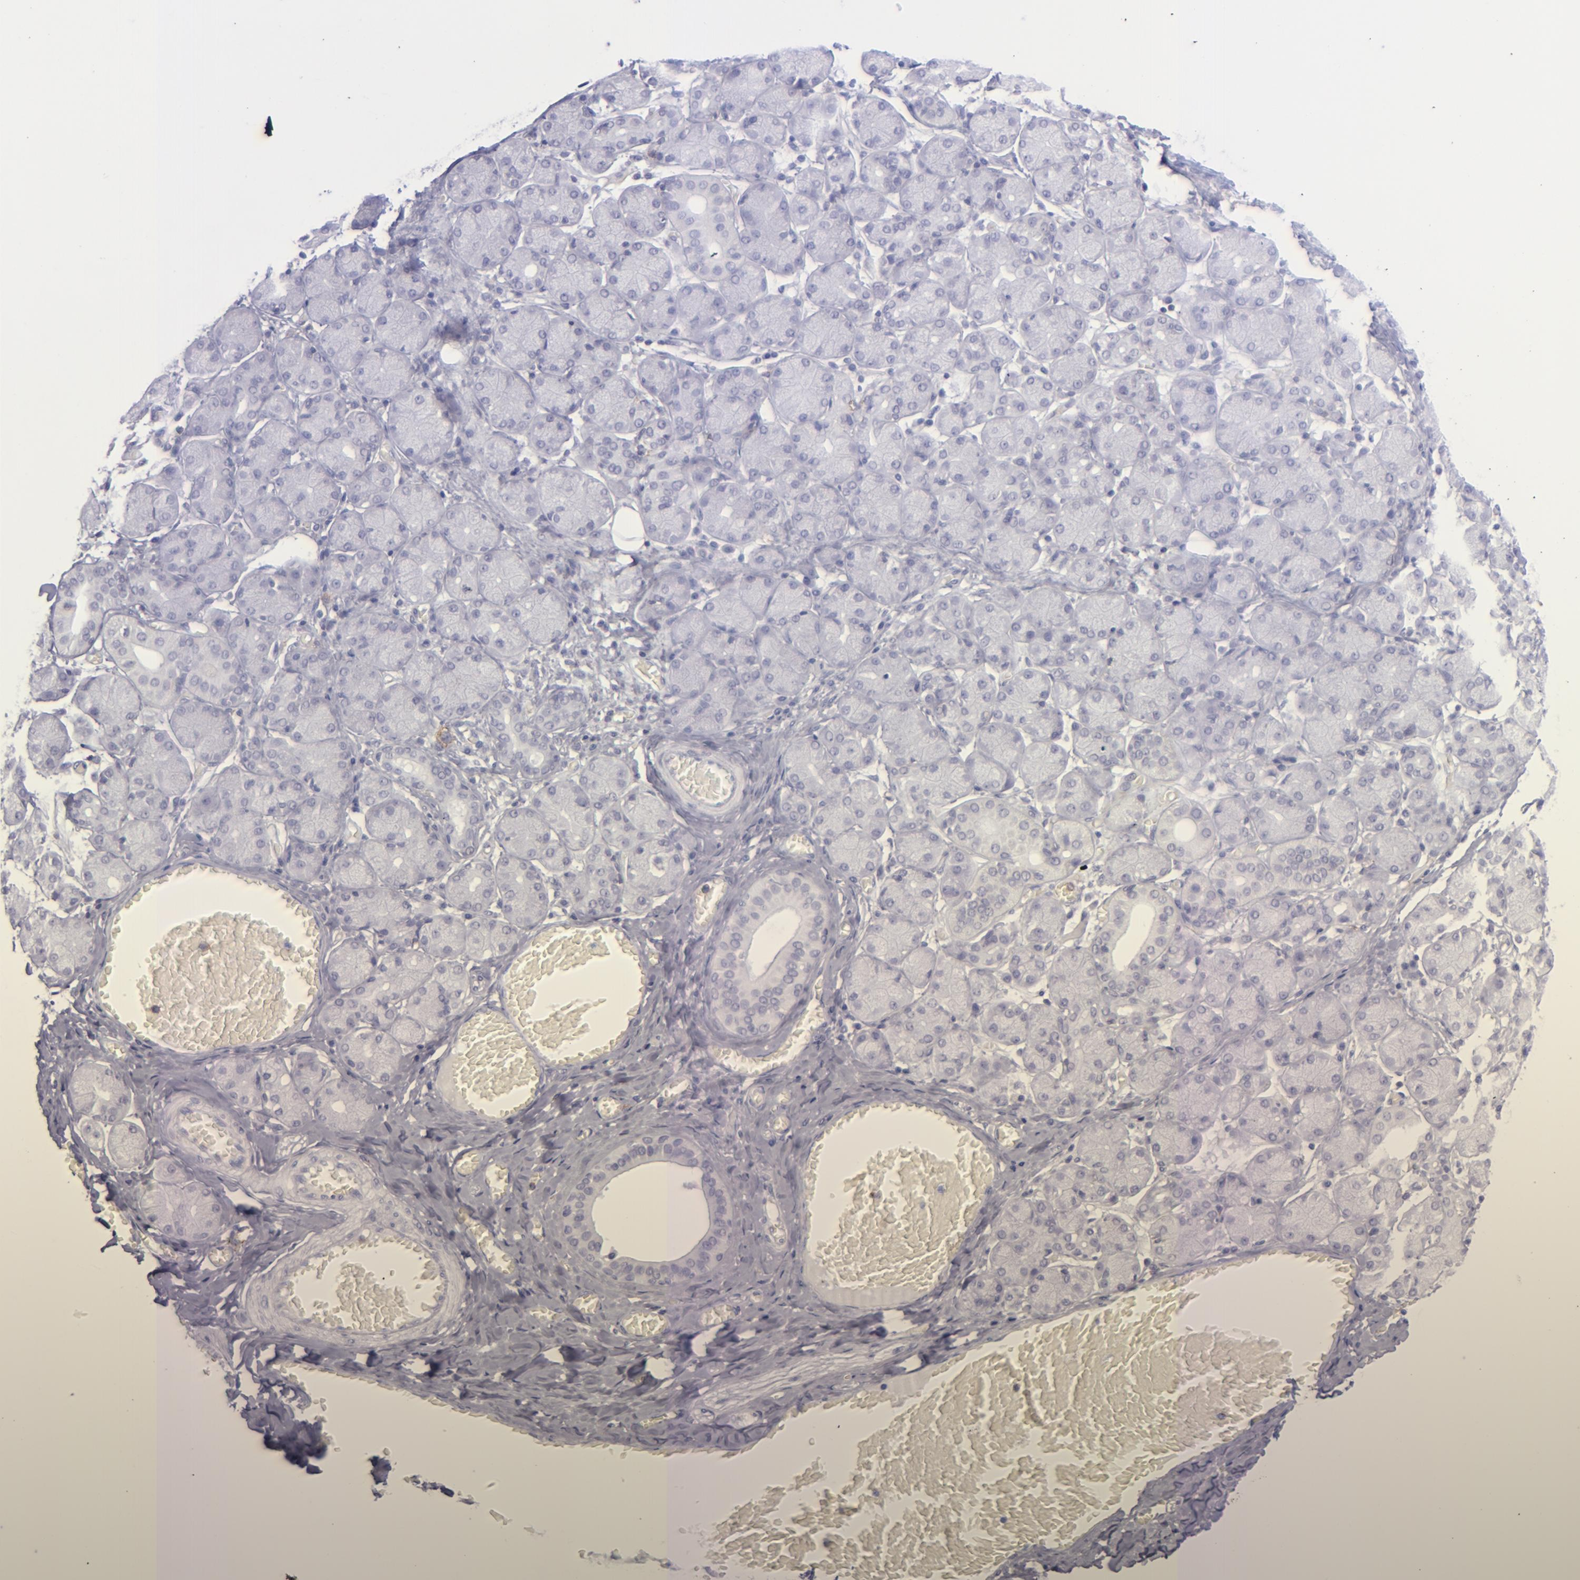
{"staining": {"intensity": "negative", "quantity": "none", "location": "none"}, "tissue": "salivary gland", "cell_type": "Glandular cells", "image_type": "normal", "snomed": [{"axis": "morphology", "description": "Normal tissue, NOS"}, {"axis": "topography", "description": "Salivary gland"}], "caption": "DAB immunohistochemical staining of unremarkable salivary gland demonstrates no significant staining in glandular cells. (IHC, brightfield microscopy, high magnification).", "gene": "SELPLG", "patient": {"sex": "female", "age": 24}}